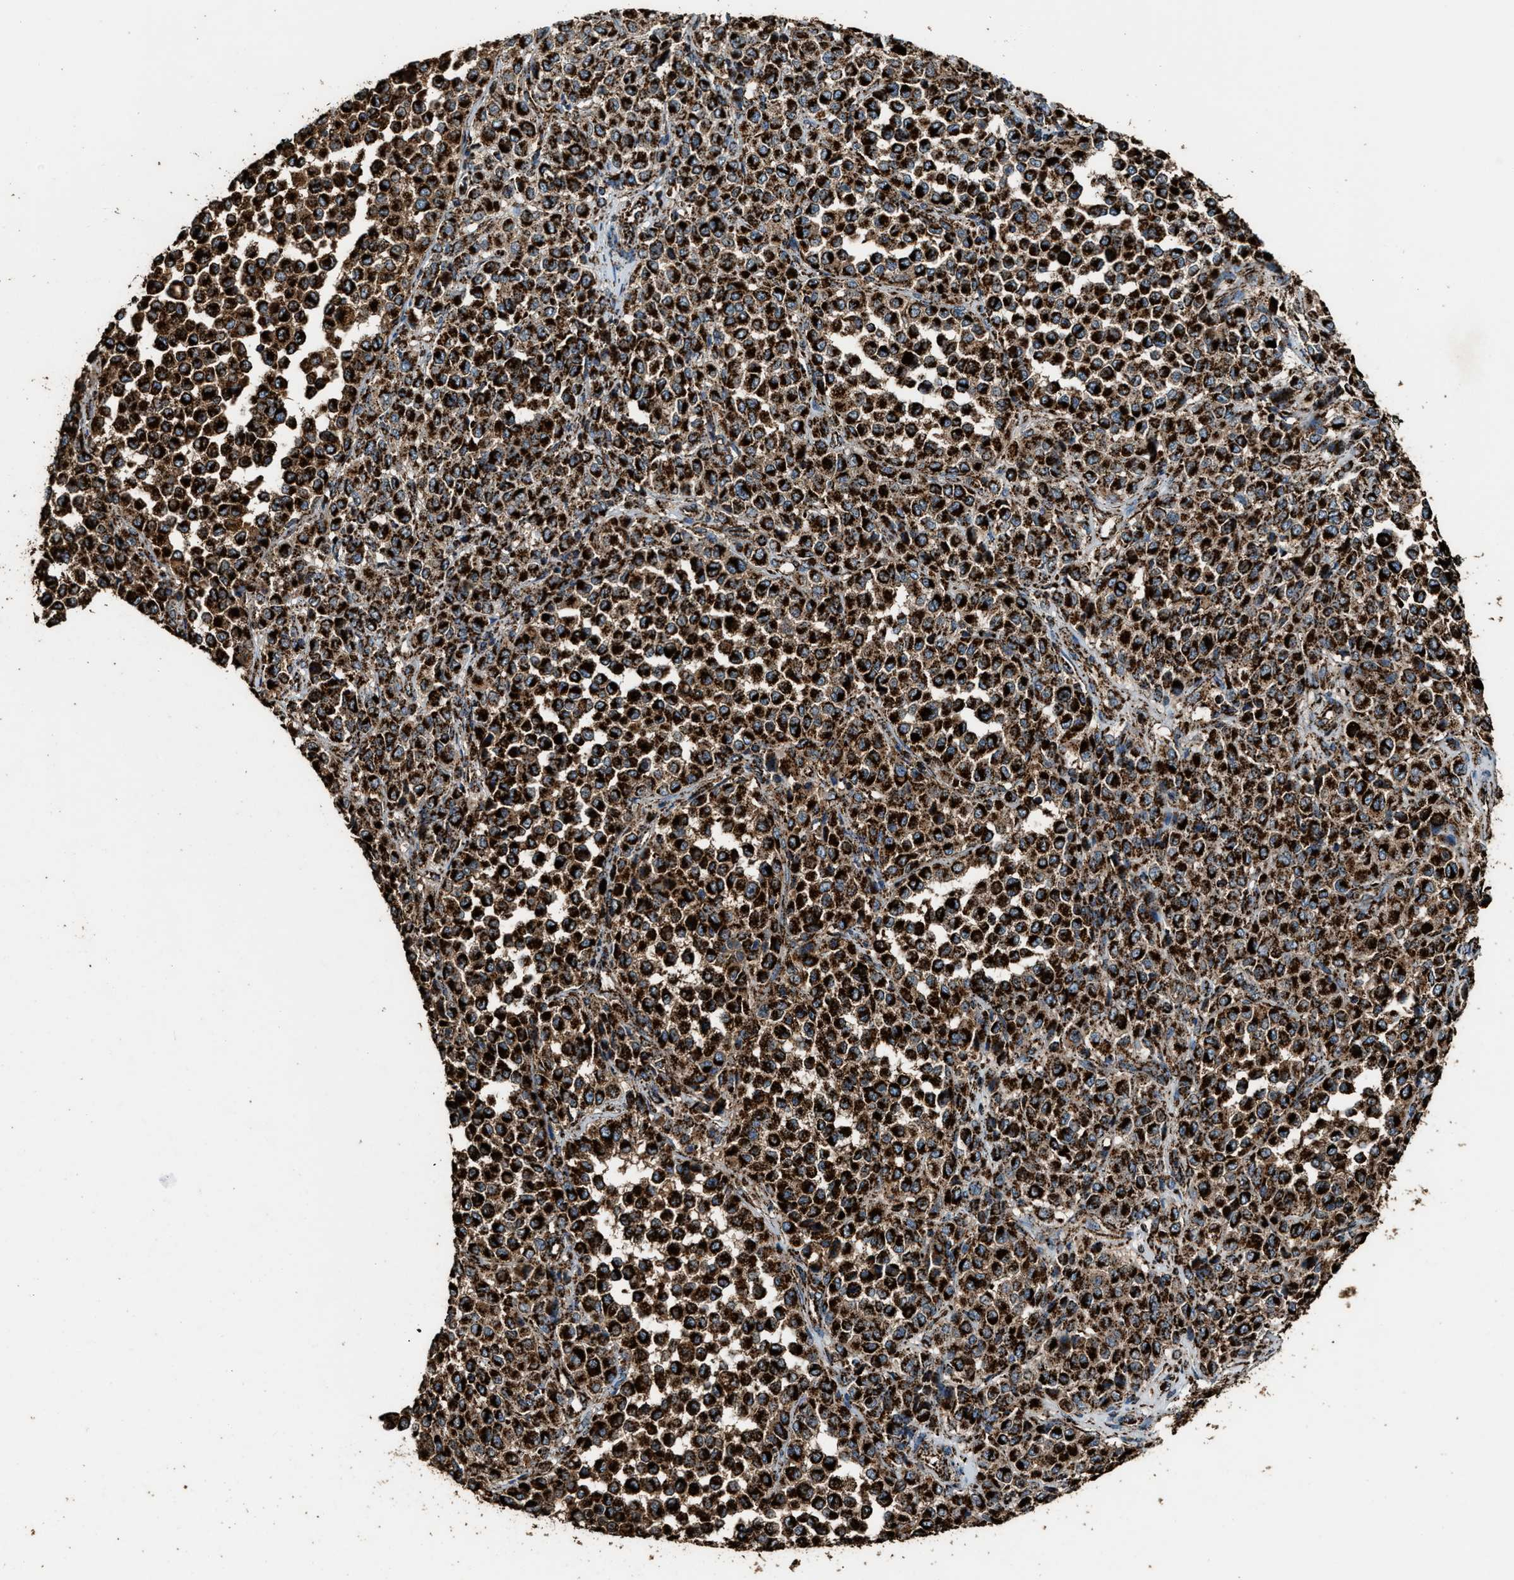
{"staining": {"intensity": "strong", "quantity": ">75%", "location": "cytoplasmic/membranous"}, "tissue": "melanoma", "cell_type": "Tumor cells", "image_type": "cancer", "snomed": [{"axis": "morphology", "description": "Malignant melanoma, Metastatic site"}, {"axis": "topography", "description": "Pancreas"}], "caption": "Human malignant melanoma (metastatic site) stained for a protein (brown) displays strong cytoplasmic/membranous positive expression in about >75% of tumor cells.", "gene": "MDH2", "patient": {"sex": "female", "age": 30}}